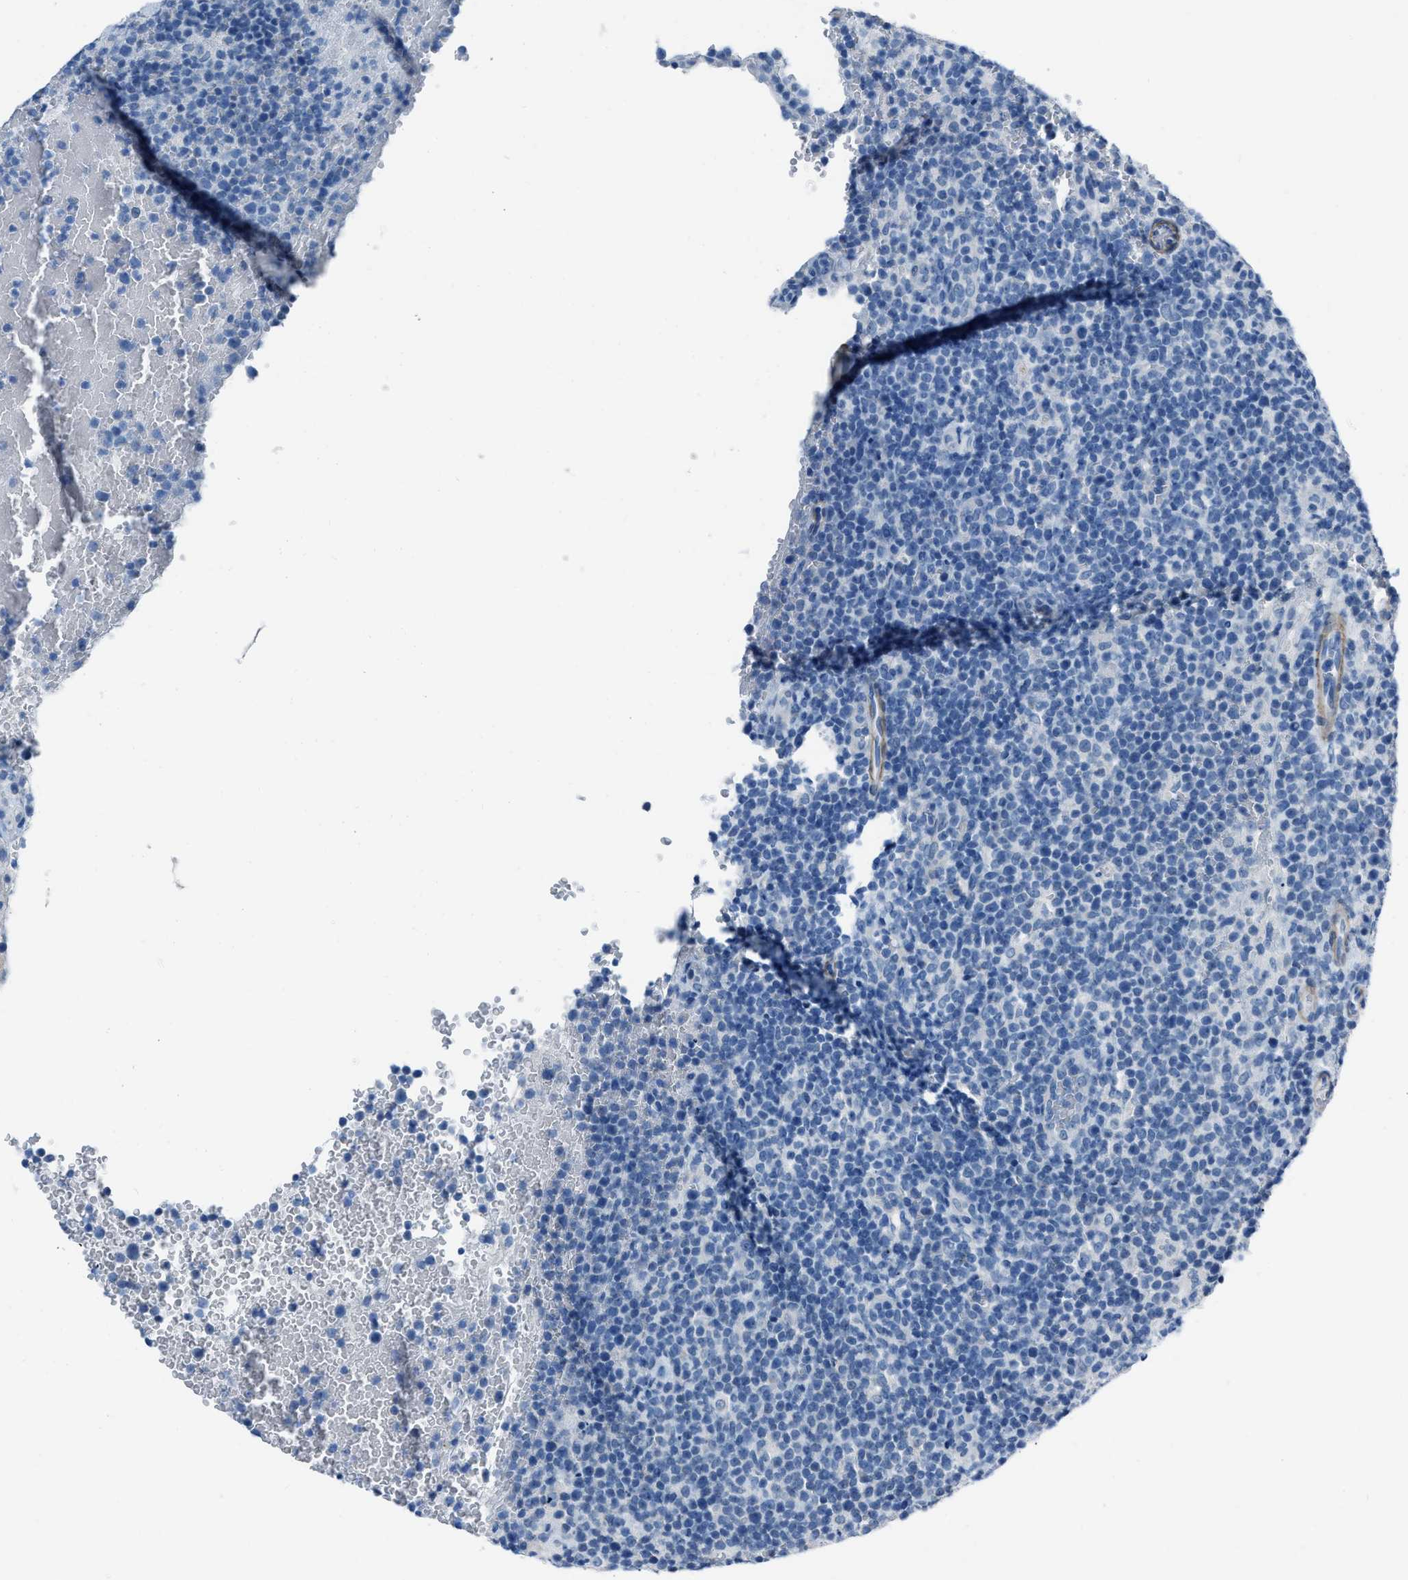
{"staining": {"intensity": "negative", "quantity": "none", "location": "none"}, "tissue": "lymphoma", "cell_type": "Tumor cells", "image_type": "cancer", "snomed": [{"axis": "morphology", "description": "Malignant lymphoma, non-Hodgkin's type, High grade"}, {"axis": "topography", "description": "Lymph node"}], "caption": "A photomicrograph of human high-grade malignant lymphoma, non-Hodgkin's type is negative for staining in tumor cells.", "gene": "SPATC1L", "patient": {"sex": "male", "age": 61}}